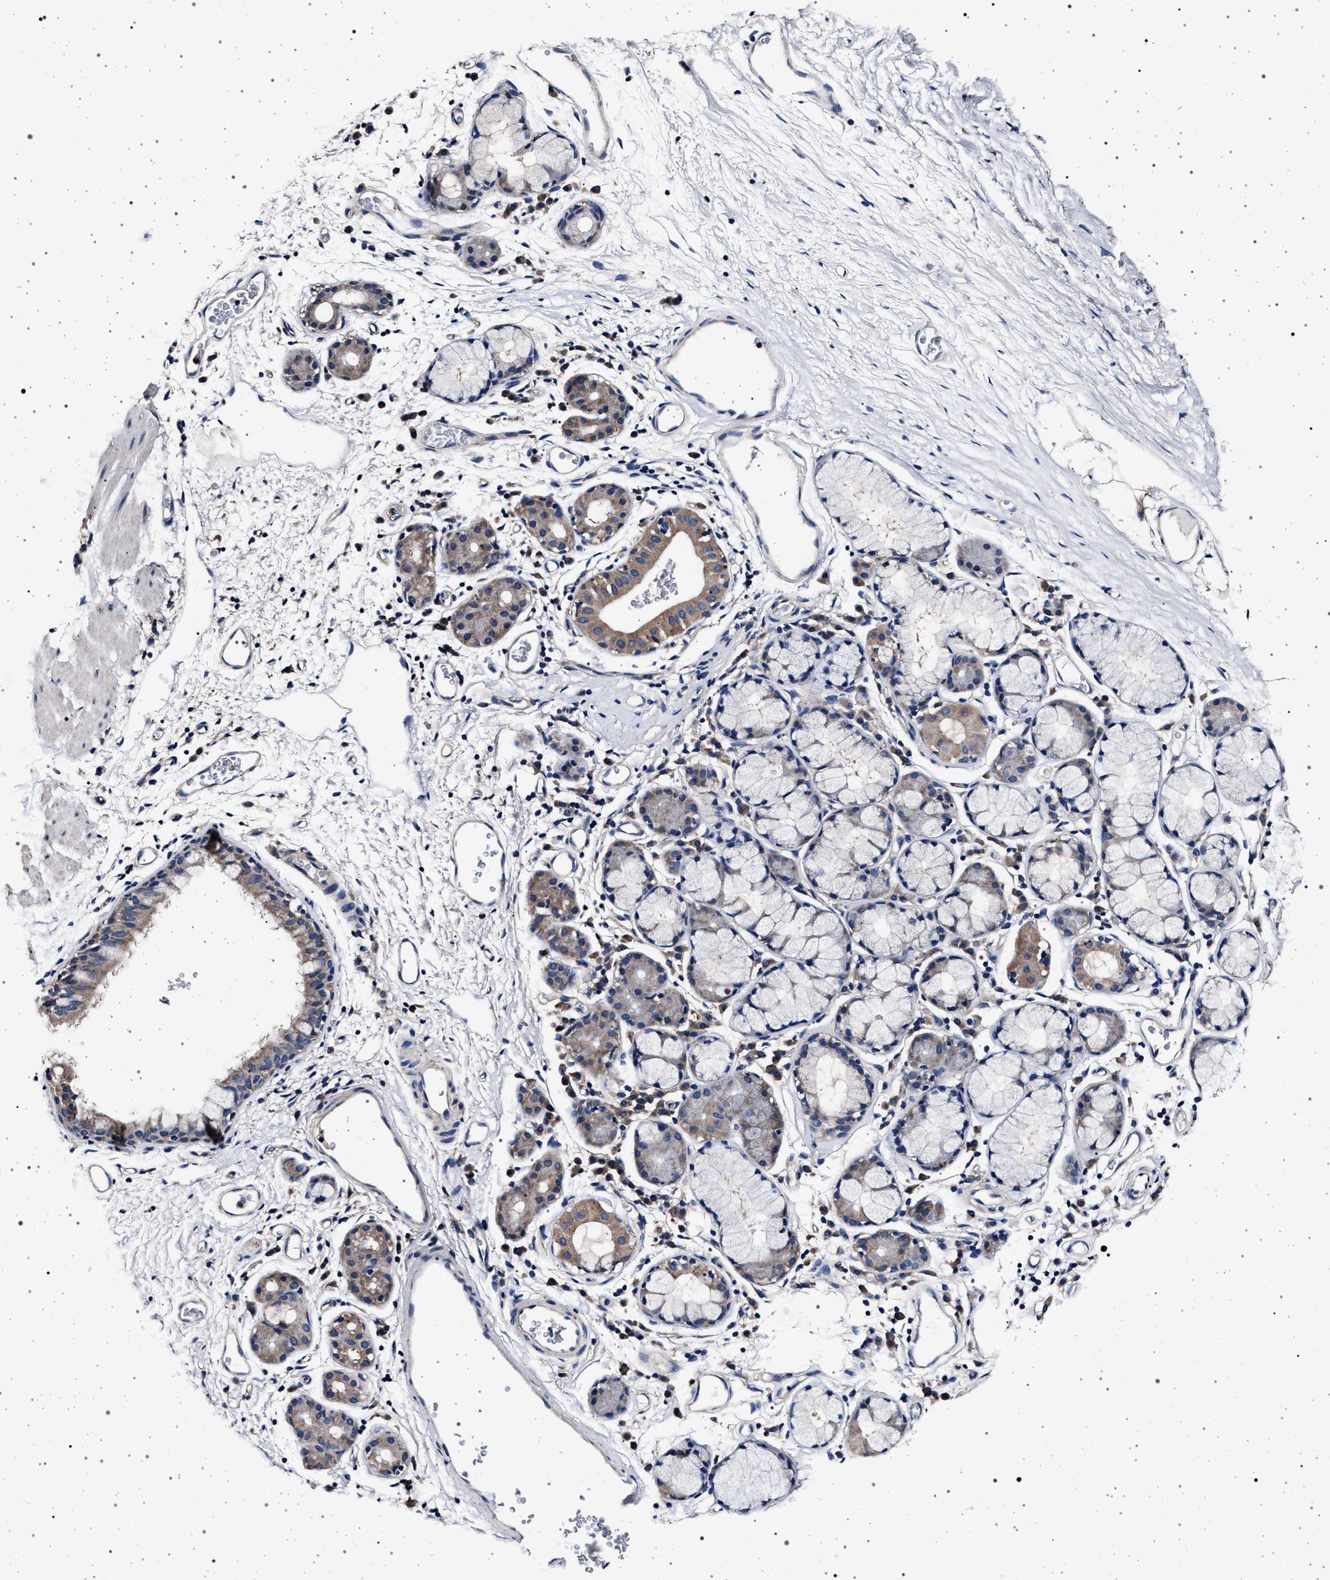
{"staining": {"intensity": "moderate", "quantity": ">75%", "location": "cytoplasmic/membranous"}, "tissue": "bronchus", "cell_type": "Respiratory epithelial cells", "image_type": "normal", "snomed": [{"axis": "morphology", "description": "Normal tissue, NOS"}, {"axis": "topography", "description": "Cartilage tissue"}, {"axis": "topography", "description": "Bronchus"}], "caption": "Protein staining by immunohistochemistry (IHC) demonstrates moderate cytoplasmic/membranous staining in about >75% of respiratory epithelial cells in benign bronchus.", "gene": "MAP3K2", "patient": {"sex": "female", "age": 53}}